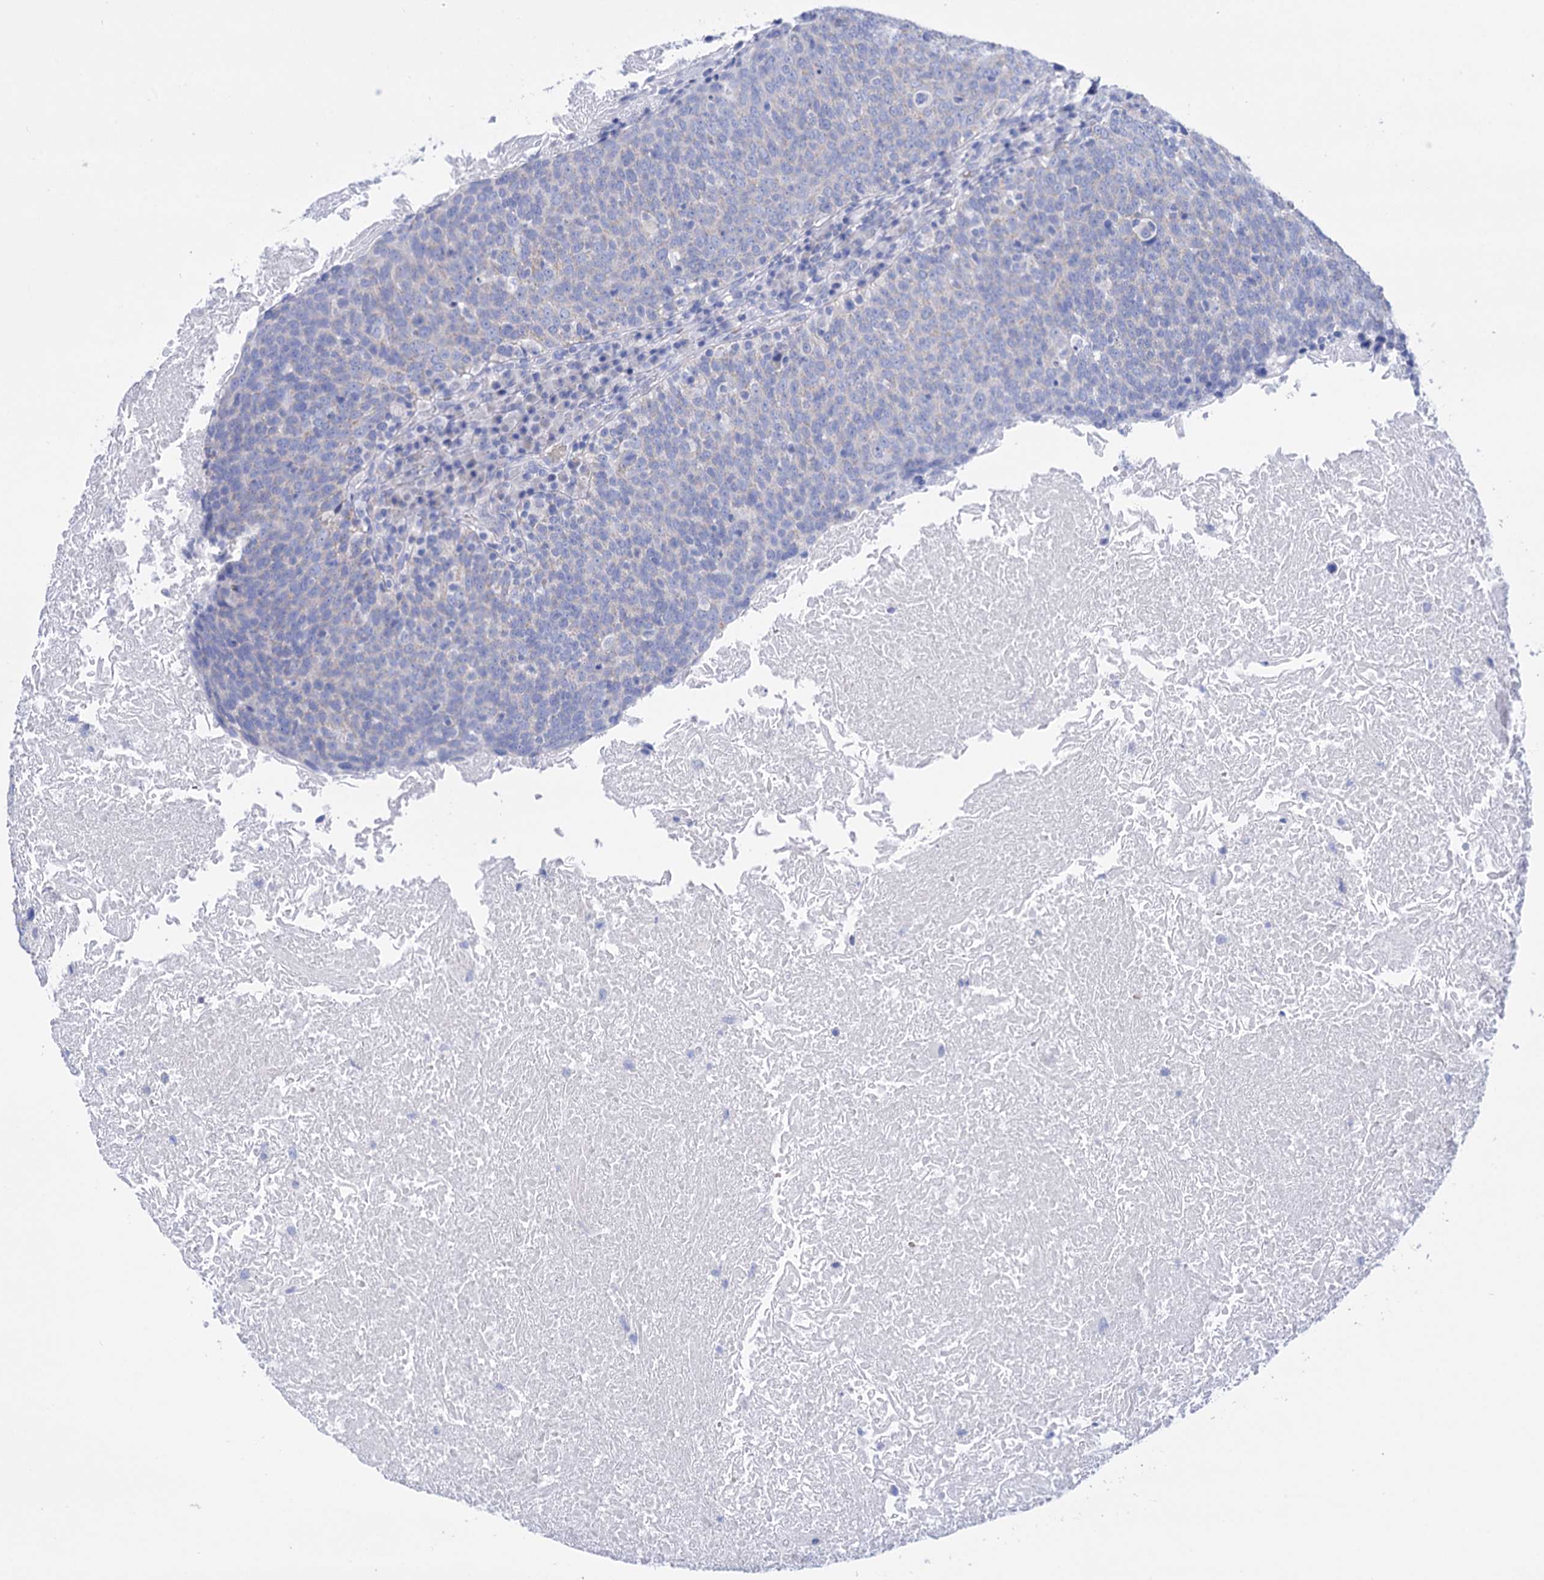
{"staining": {"intensity": "negative", "quantity": "none", "location": "none"}, "tissue": "head and neck cancer", "cell_type": "Tumor cells", "image_type": "cancer", "snomed": [{"axis": "morphology", "description": "Squamous cell carcinoma, NOS"}, {"axis": "morphology", "description": "Squamous cell carcinoma, metastatic, NOS"}, {"axis": "topography", "description": "Lymph node"}, {"axis": "topography", "description": "Head-Neck"}], "caption": "The micrograph exhibits no staining of tumor cells in head and neck squamous cell carcinoma. (DAB immunohistochemistry (IHC) with hematoxylin counter stain).", "gene": "YARS2", "patient": {"sex": "male", "age": 62}}